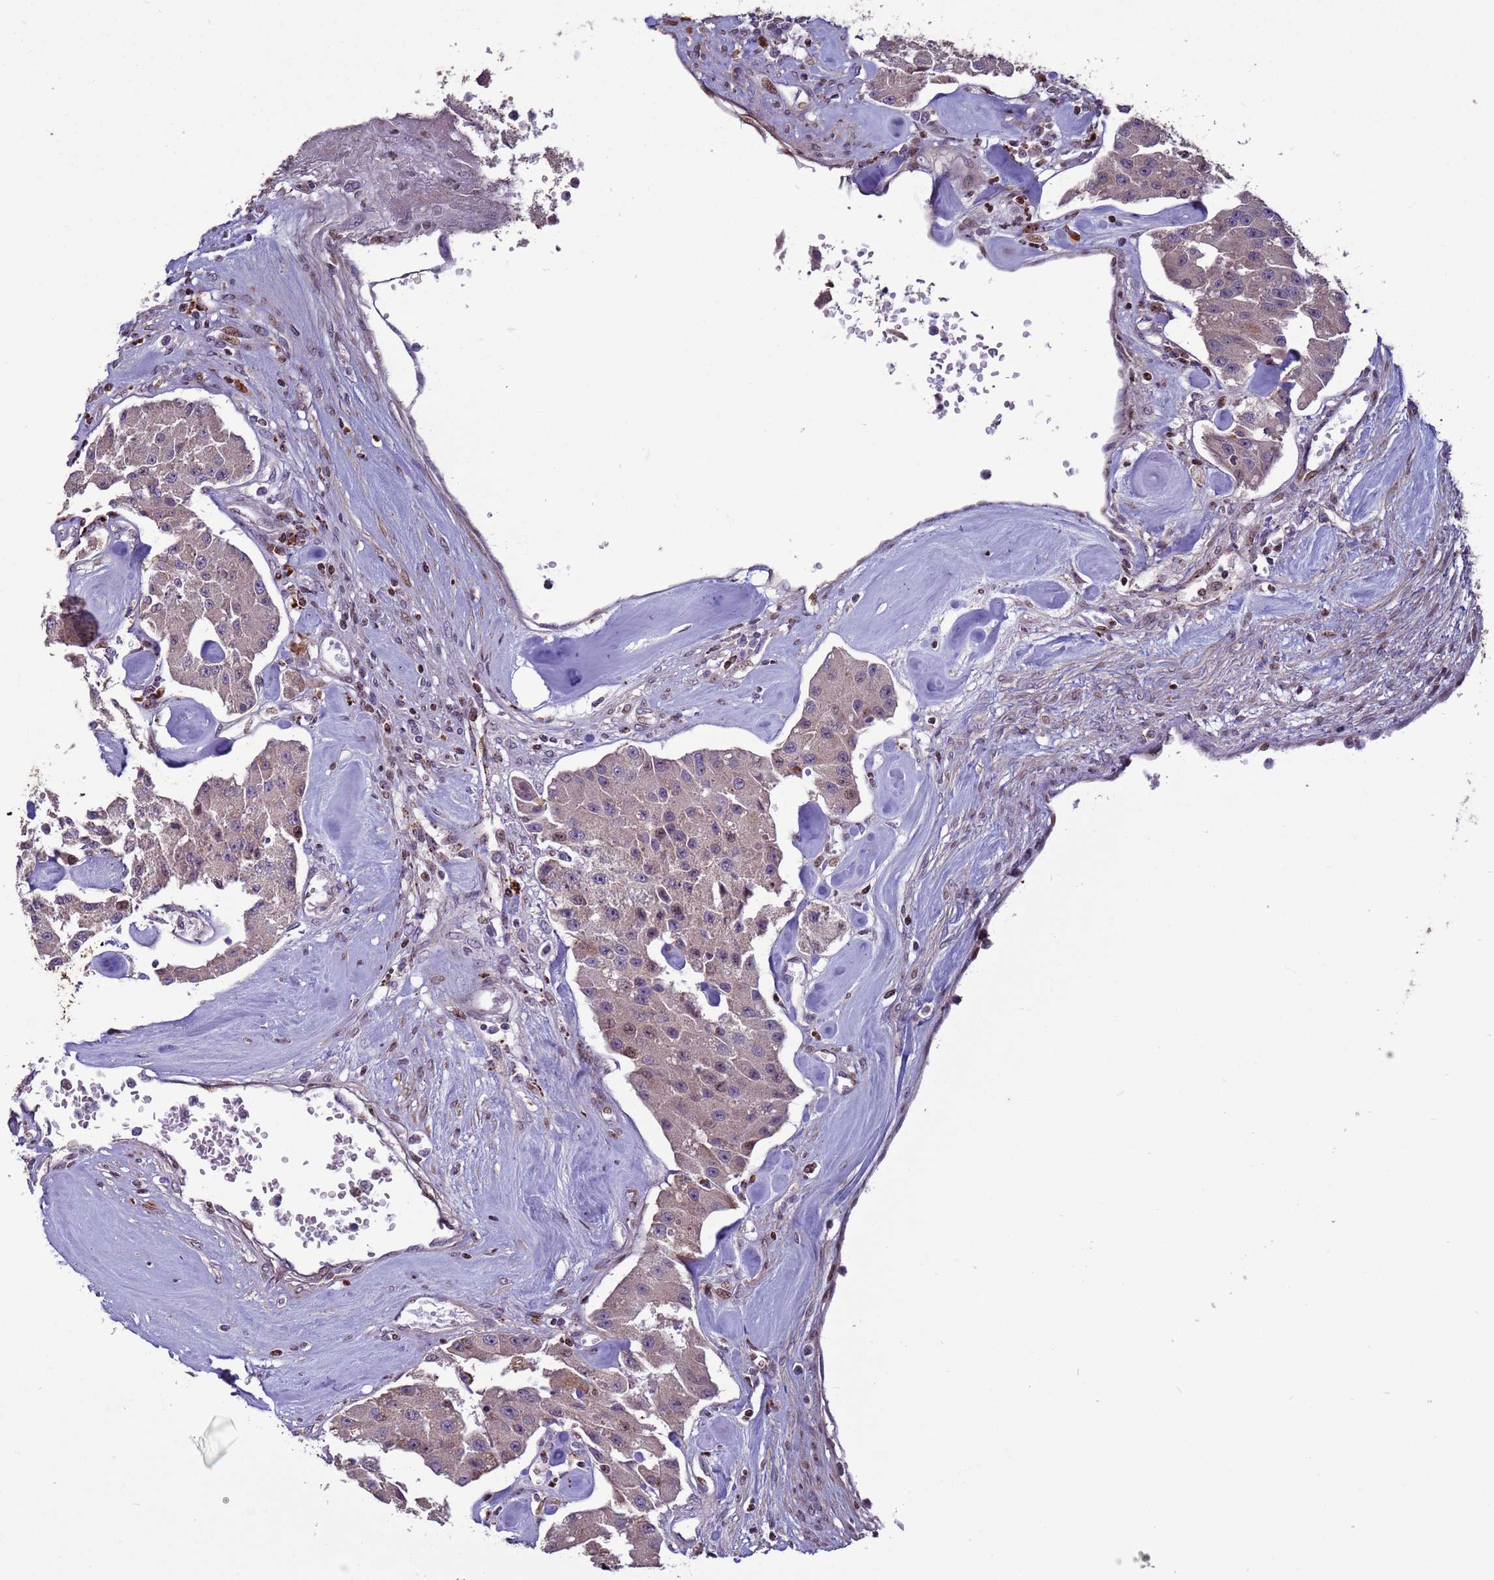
{"staining": {"intensity": "weak", "quantity": "<25%", "location": "cytoplasmic/membranous,nuclear"}, "tissue": "carcinoid", "cell_type": "Tumor cells", "image_type": "cancer", "snomed": [{"axis": "morphology", "description": "Carcinoid, malignant, NOS"}, {"axis": "topography", "description": "Pancreas"}], "caption": "Tumor cells show no significant positivity in carcinoid. (DAB IHC visualized using brightfield microscopy, high magnification).", "gene": "HGH1", "patient": {"sex": "male", "age": 41}}